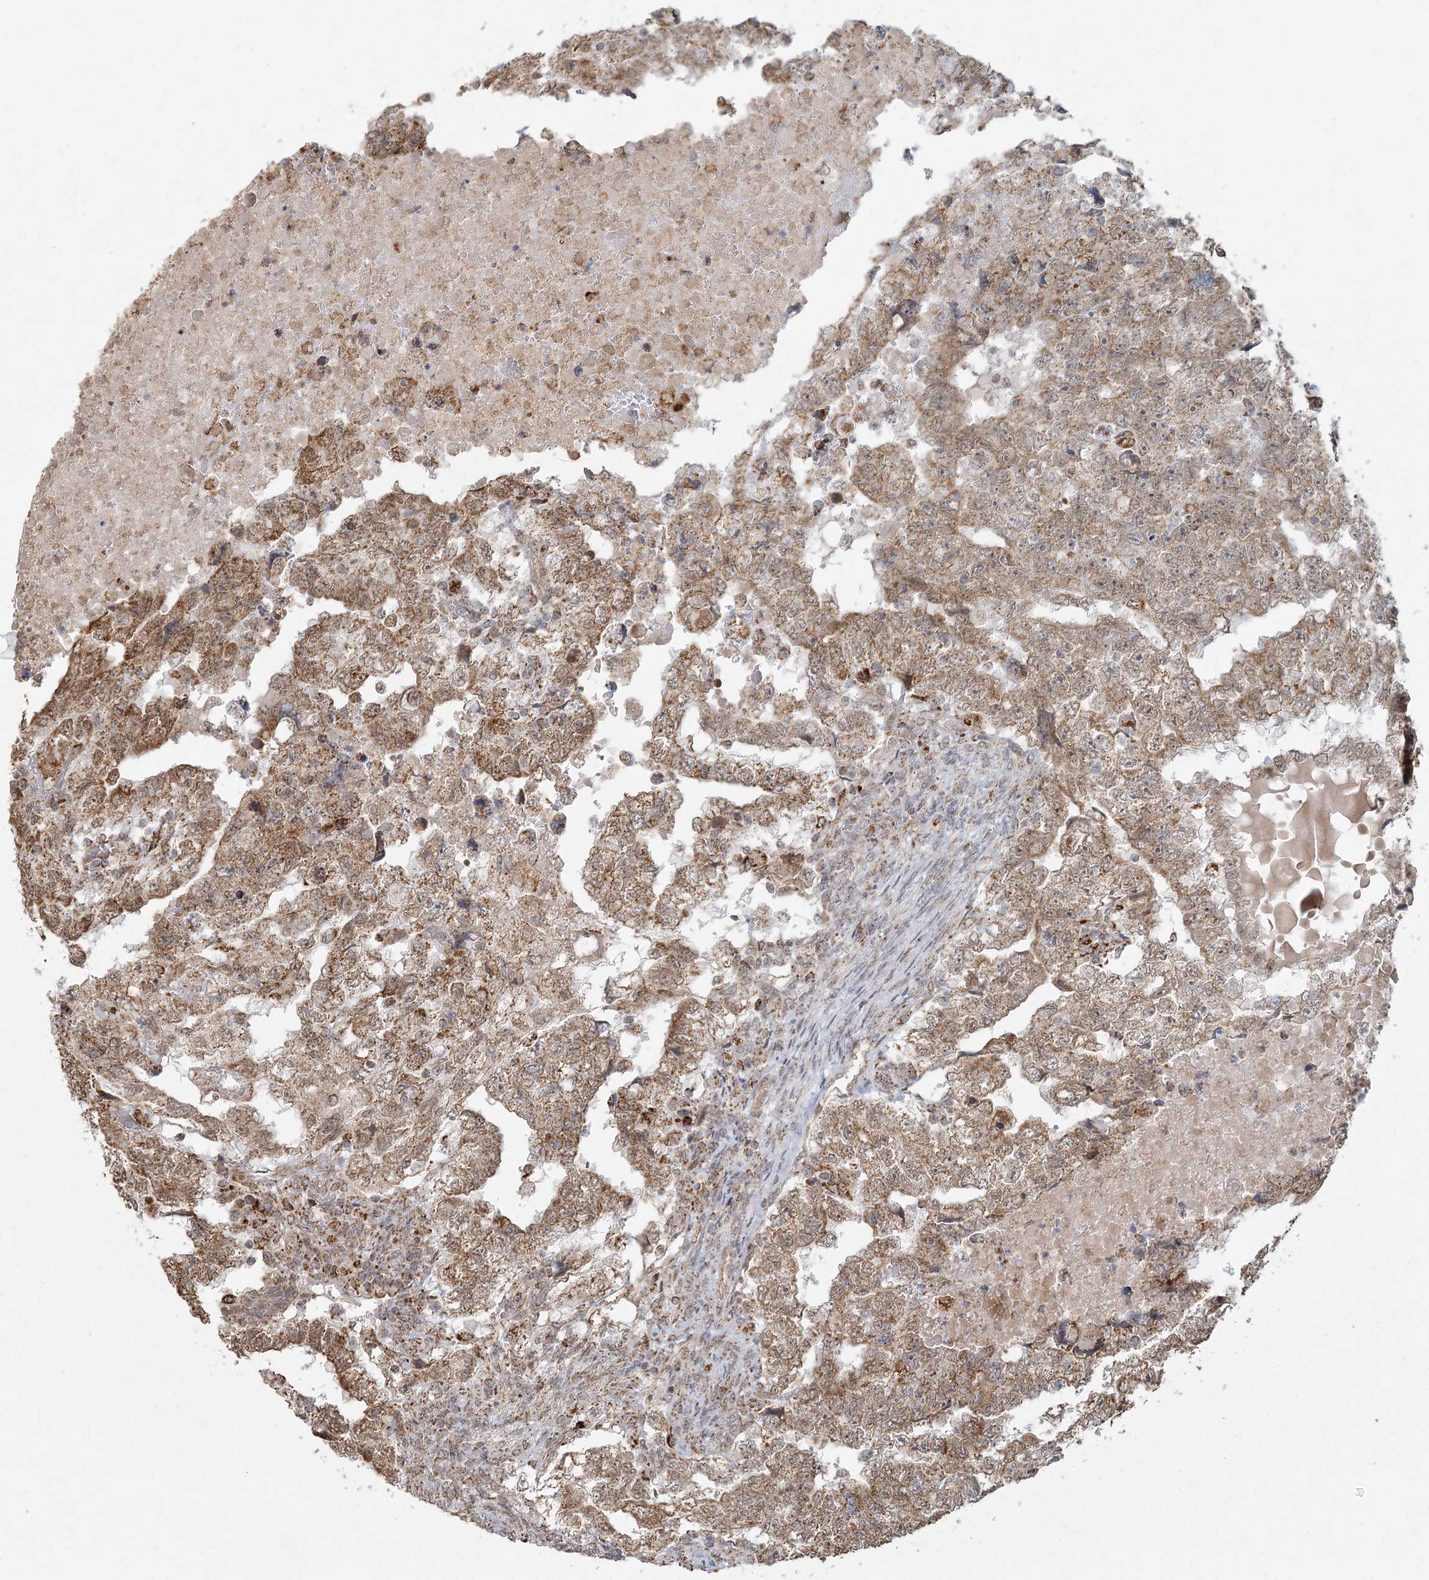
{"staining": {"intensity": "moderate", "quantity": ">75%", "location": "cytoplasmic/membranous"}, "tissue": "testis cancer", "cell_type": "Tumor cells", "image_type": "cancer", "snomed": [{"axis": "morphology", "description": "Carcinoma, Embryonal, NOS"}, {"axis": "topography", "description": "Testis"}], "caption": "Testis cancer tissue reveals moderate cytoplasmic/membranous staining in about >75% of tumor cells", "gene": "LACTB", "patient": {"sex": "male", "age": 36}}